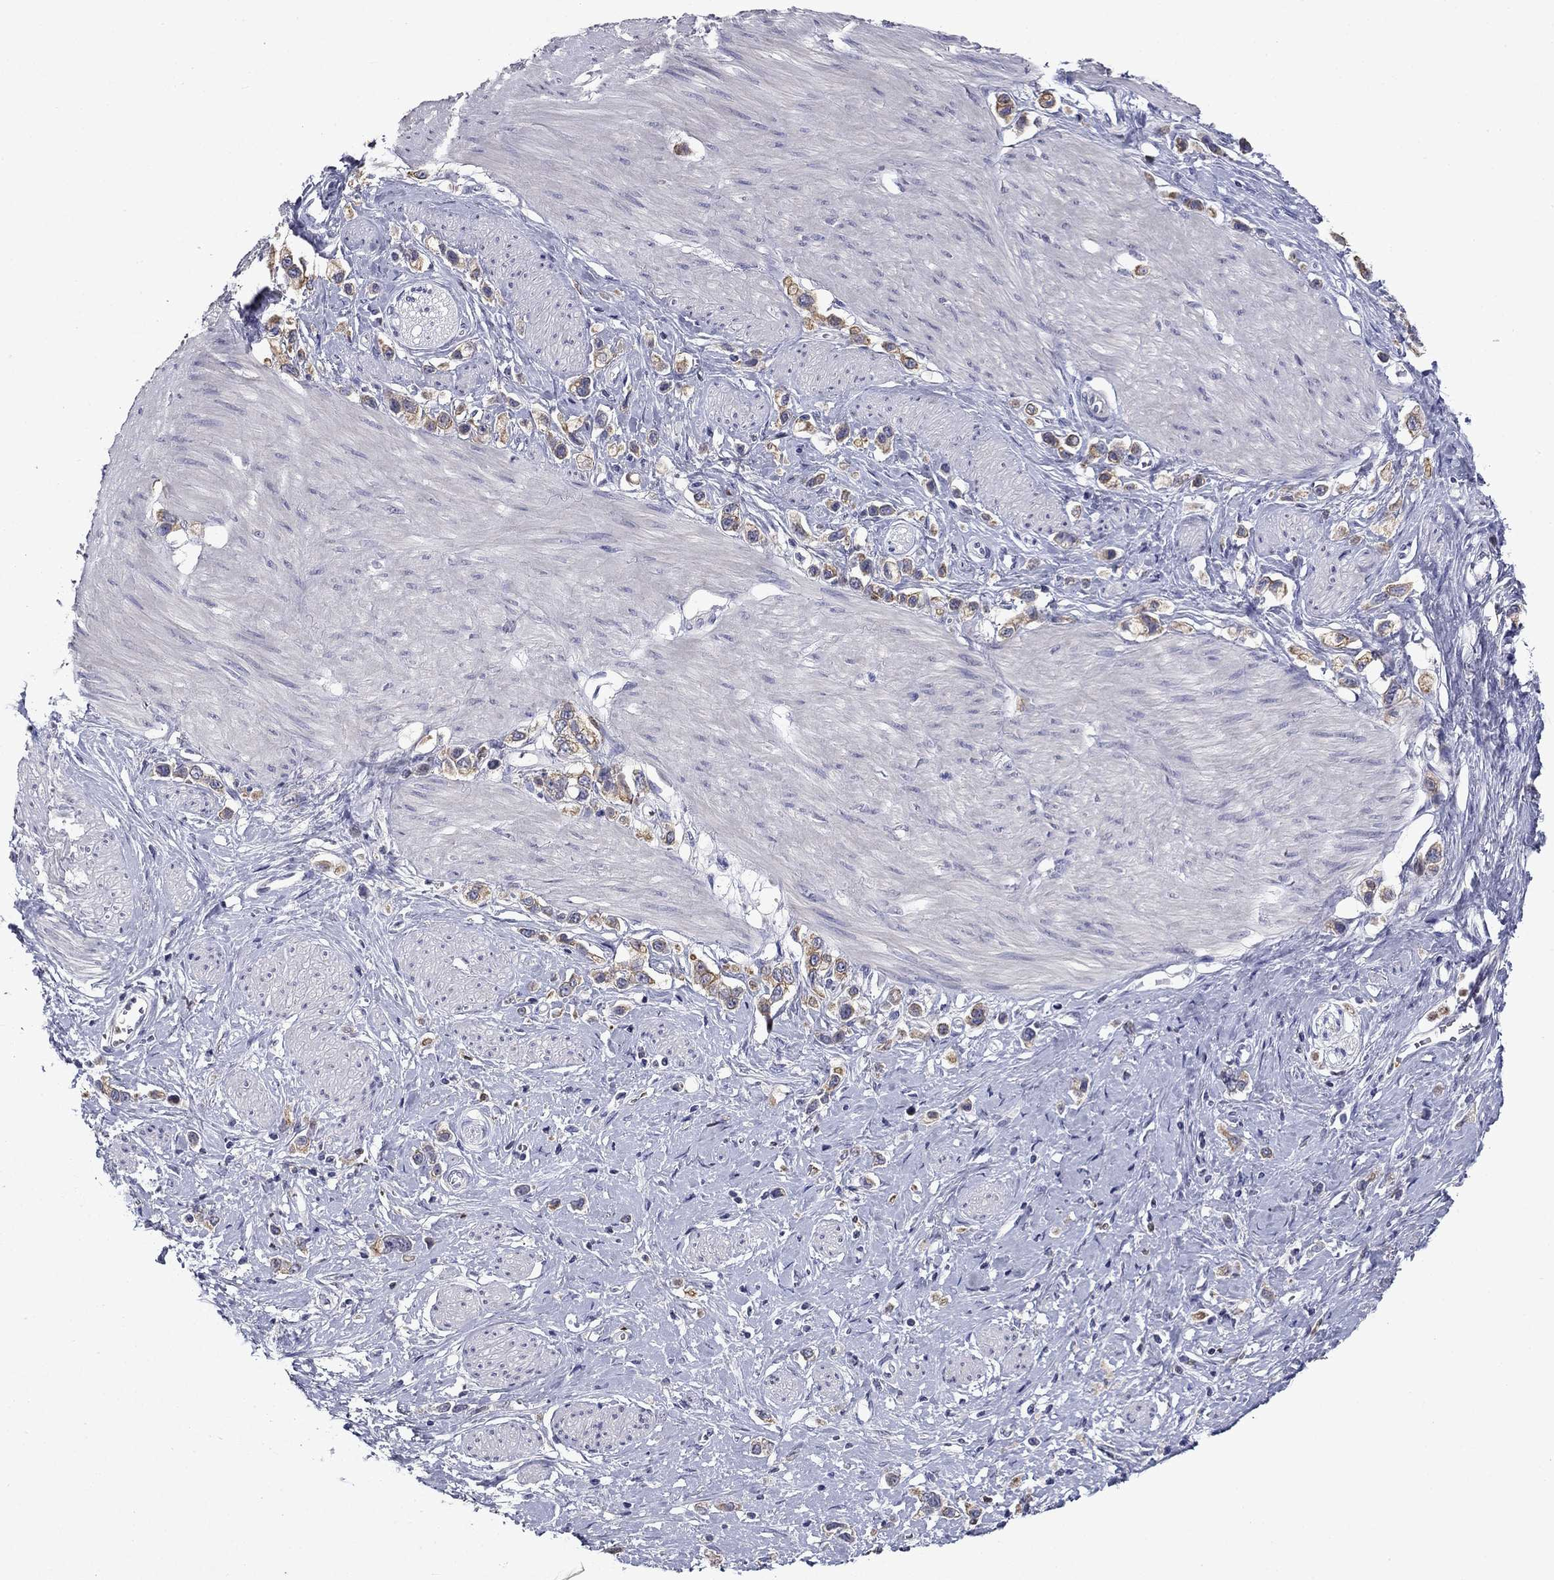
{"staining": {"intensity": "moderate", "quantity": ">75%", "location": "cytoplasmic/membranous"}, "tissue": "stomach cancer", "cell_type": "Tumor cells", "image_type": "cancer", "snomed": [{"axis": "morphology", "description": "Normal tissue, NOS"}, {"axis": "morphology", "description": "Adenocarcinoma, NOS"}, {"axis": "morphology", "description": "Adenocarcinoma, High grade"}, {"axis": "topography", "description": "Stomach, upper"}, {"axis": "topography", "description": "Stomach"}], "caption": "Brown immunohistochemical staining in adenocarcinoma (stomach) demonstrates moderate cytoplasmic/membranous expression in about >75% of tumor cells.", "gene": "IRF5", "patient": {"sex": "female", "age": 65}}